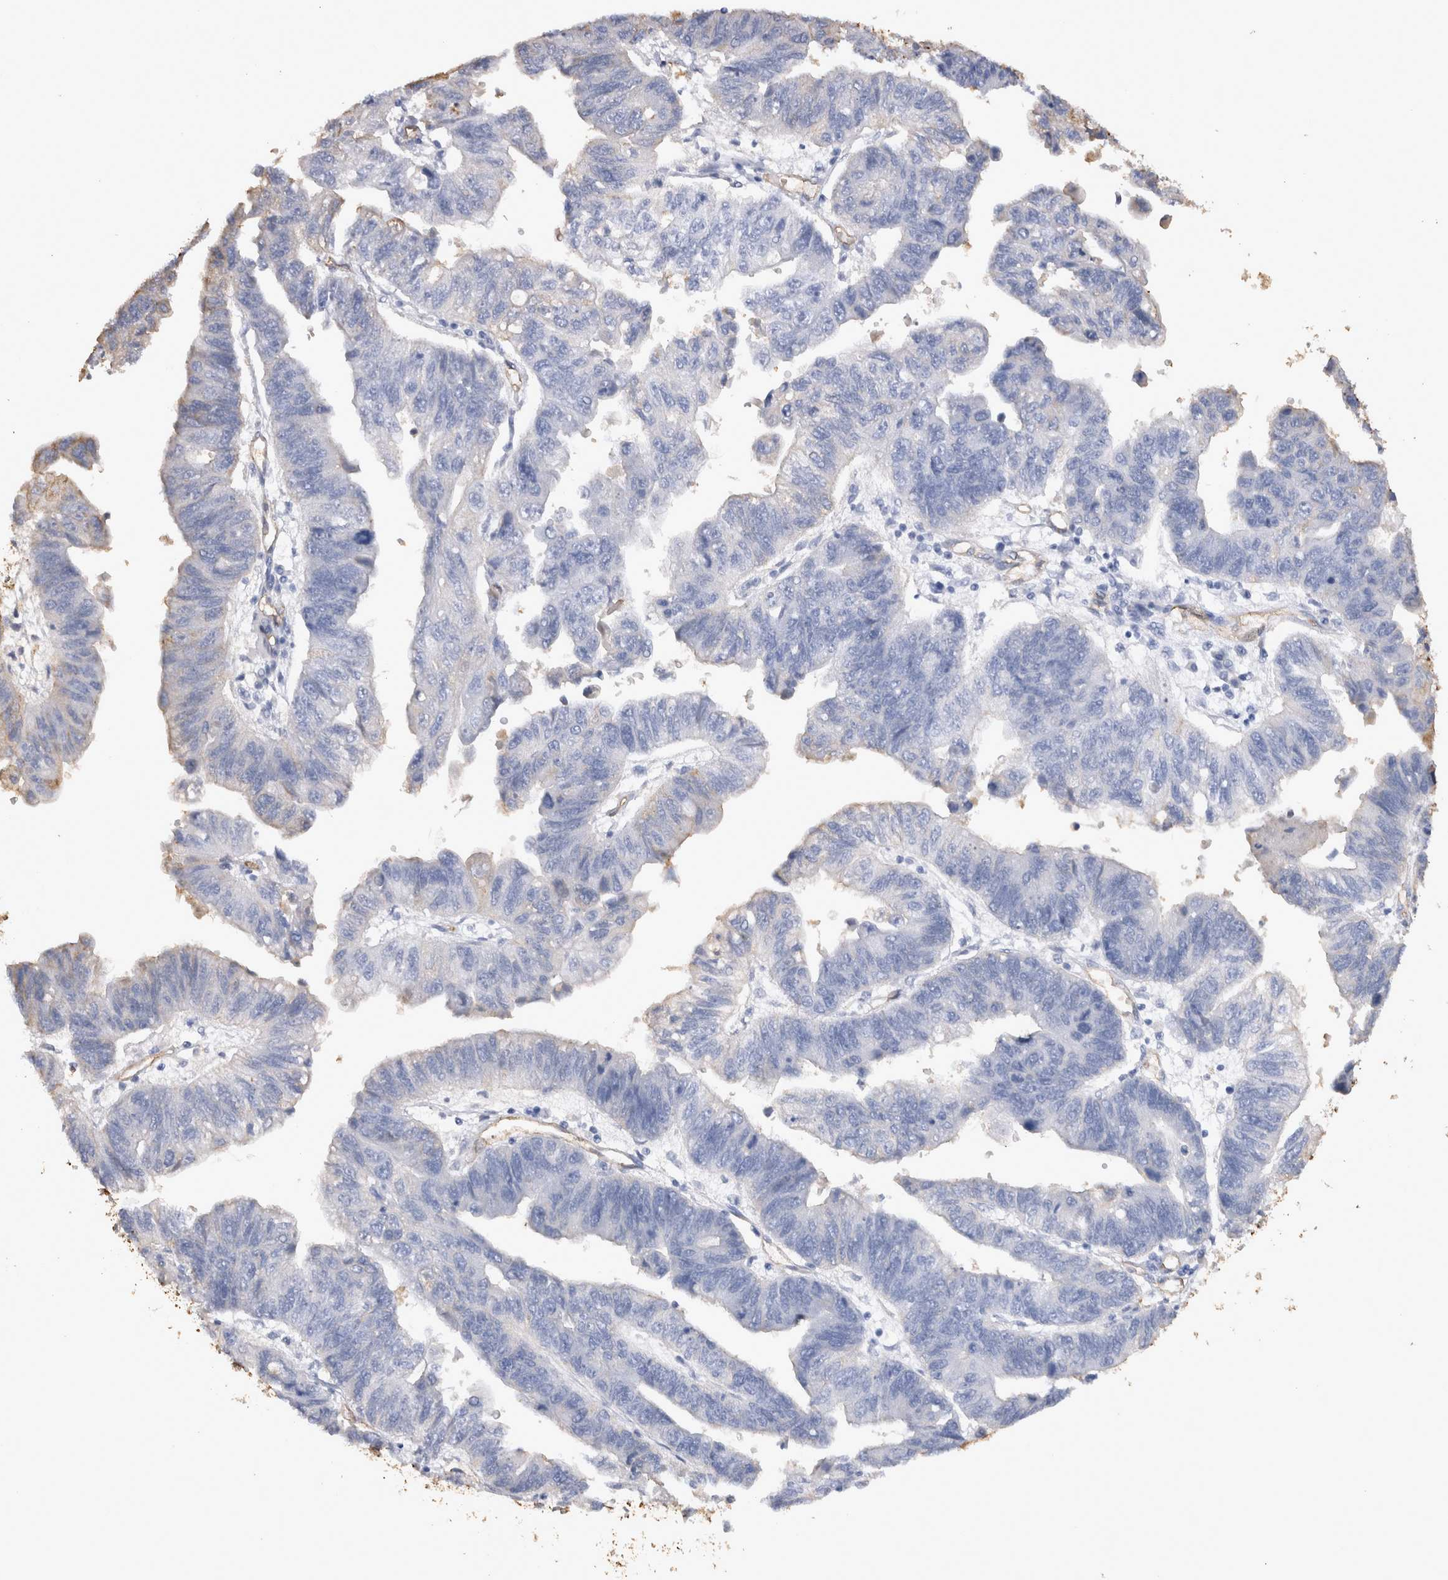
{"staining": {"intensity": "negative", "quantity": "none", "location": "none"}, "tissue": "stomach cancer", "cell_type": "Tumor cells", "image_type": "cancer", "snomed": [{"axis": "morphology", "description": "Adenocarcinoma, NOS"}, {"axis": "topography", "description": "Stomach"}], "caption": "DAB immunohistochemical staining of human adenocarcinoma (stomach) shows no significant expression in tumor cells.", "gene": "IL17RC", "patient": {"sex": "male", "age": 59}}